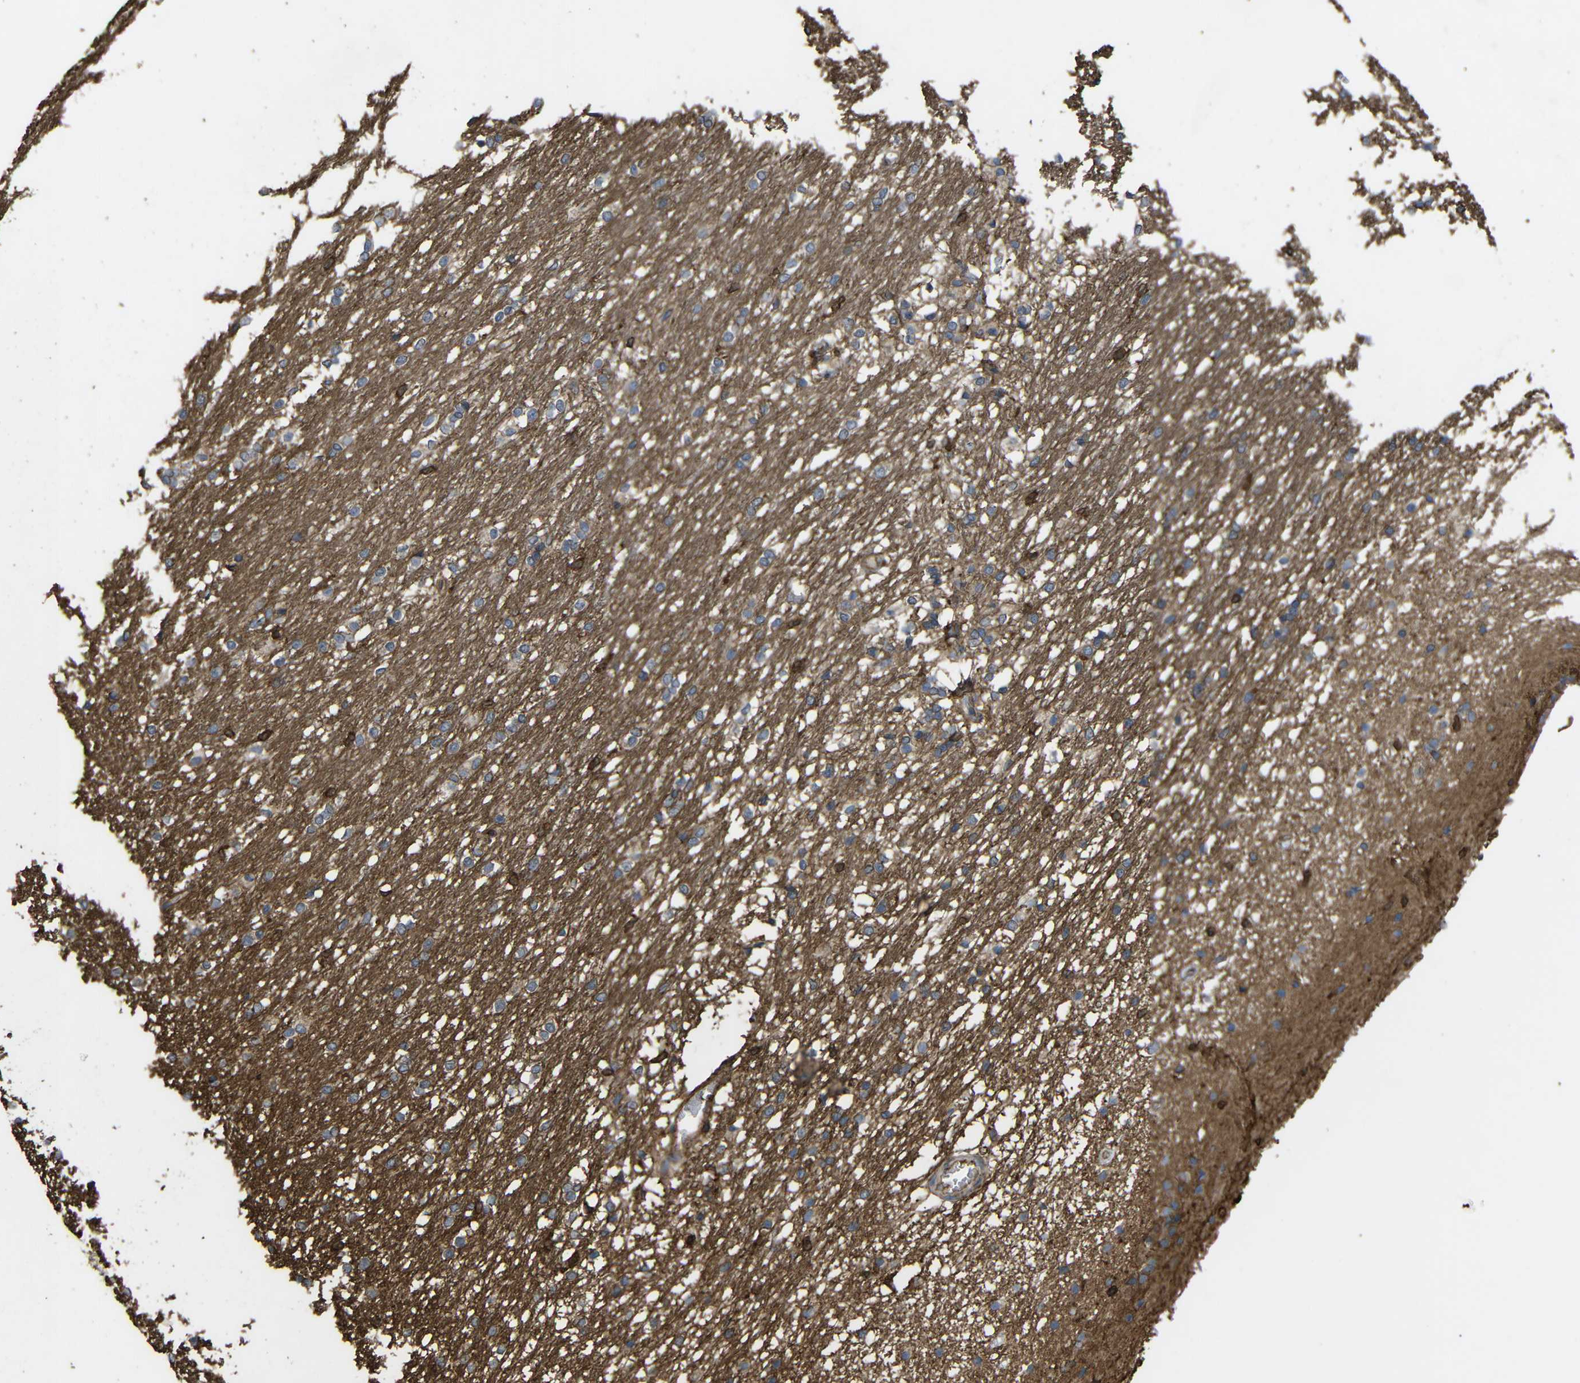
{"staining": {"intensity": "moderate", "quantity": "<25%", "location": "cytoplasmic/membranous"}, "tissue": "caudate", "cell_type": "Glial cells", "image_type": "normal", "snomed": [{"axis": "morphology", "description": "Normal tissue, NOS"}, {"axis": "topography", "description": "Lateral ventricle wall"}], "caption": "A high-resolution photomicrograph shows immunohistochemistry (IHC) staining of normal caudate, which shows moderate cytoplasmic/membranous positivity in approximately <25% of glial cells.", "gene": "TREM2", "patient": {"sex": "female", "age": 19}}